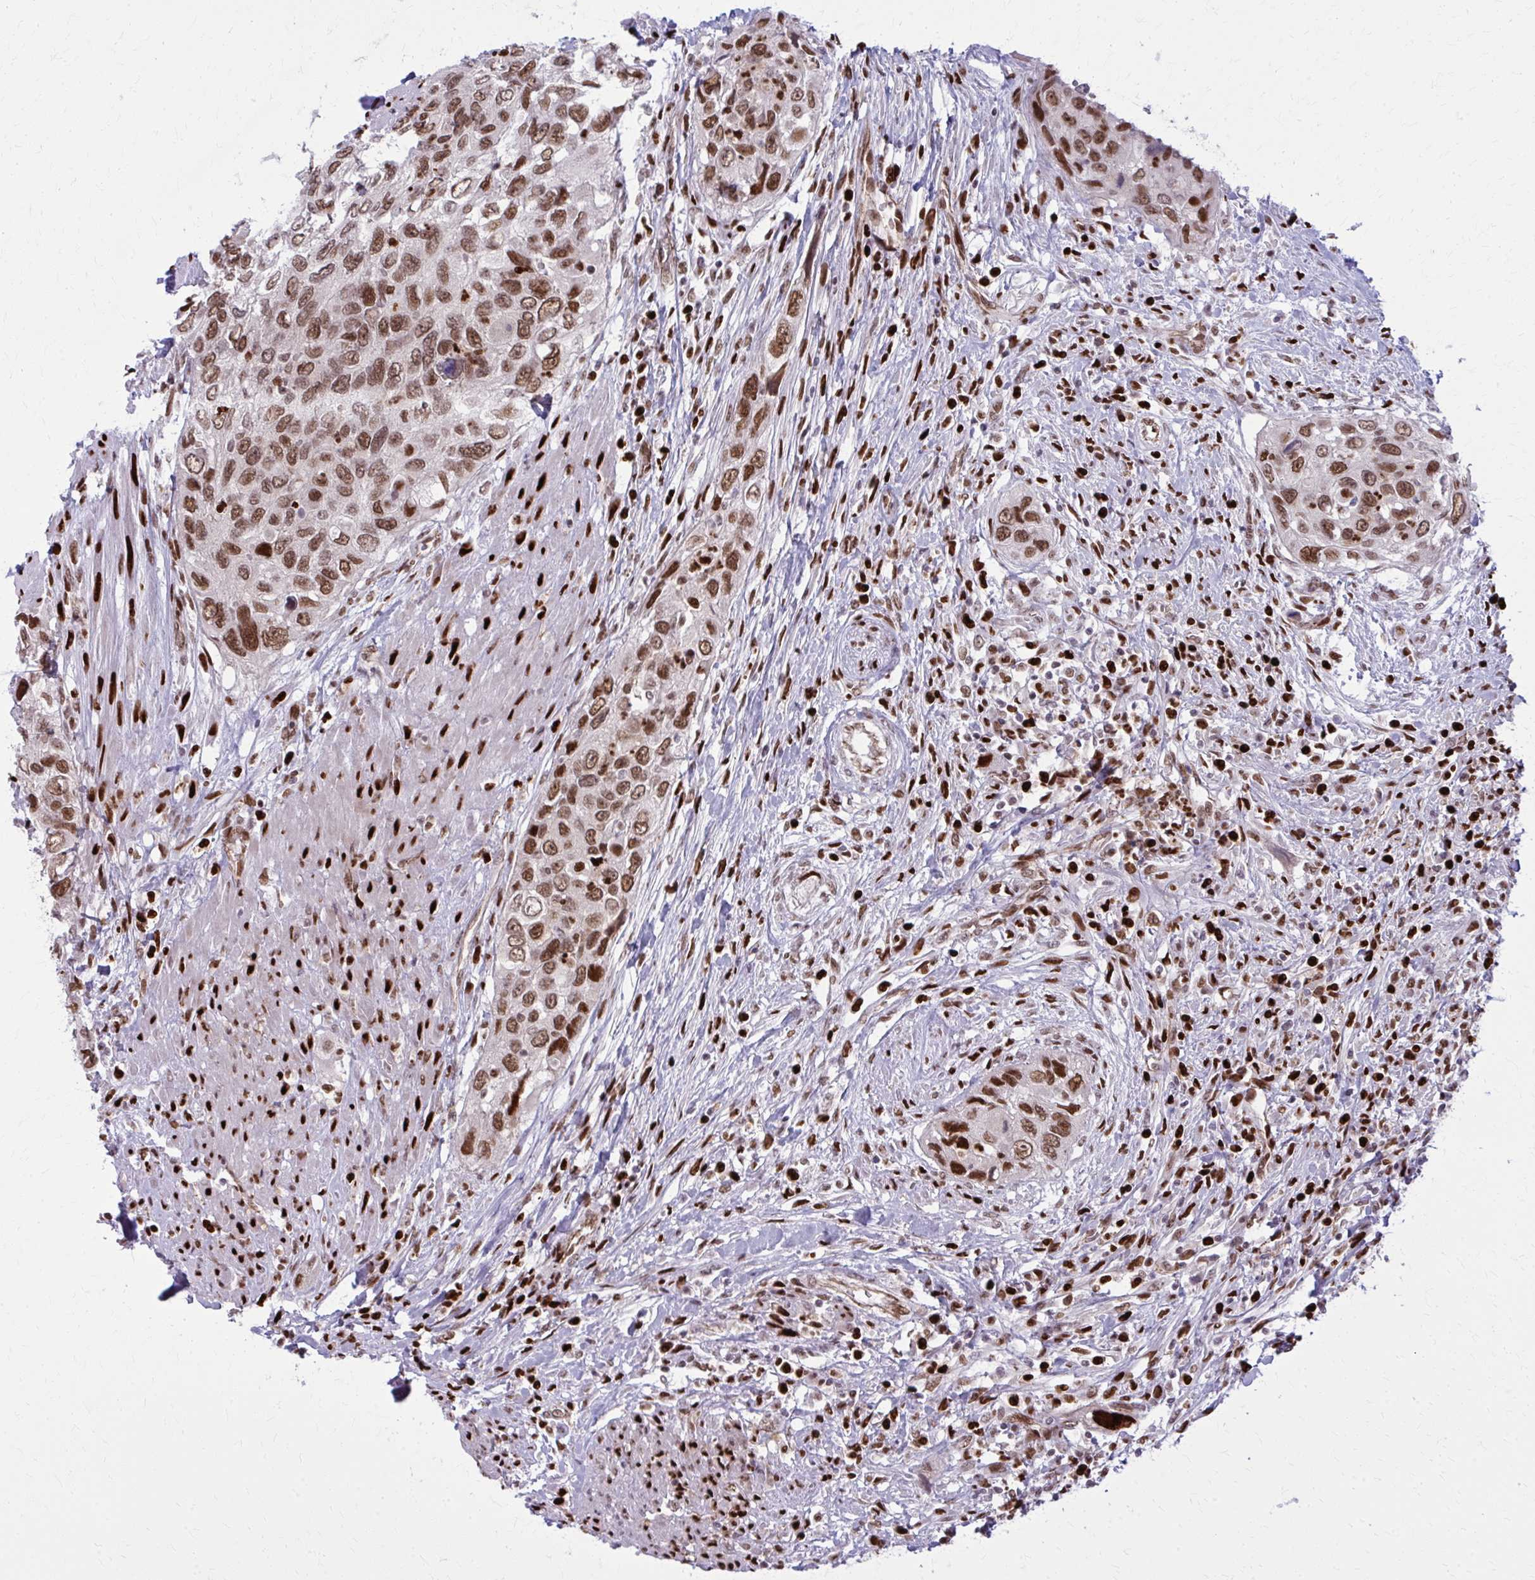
{"staining": {"intensity": "moderate", "quantity": ">75%", "location": "nuclear"}, "tissue": "urothelial cancer", "cell_type": "Tumor cells", "image_type": "cancer", "snomed": [{"axis": "morphology", "description": "Urothelial carcinoma, High grade"}, {"axis": "topography", "description": "Urinary bladder"}], "caption": "Protein staining of urothelial carcinoma (high-grade) tissue reveals moderate nuclear positivity in approximately >75% of tumor cells.", "gene": "ZNF559", "patient": {"sex": "female", "age": 60}}